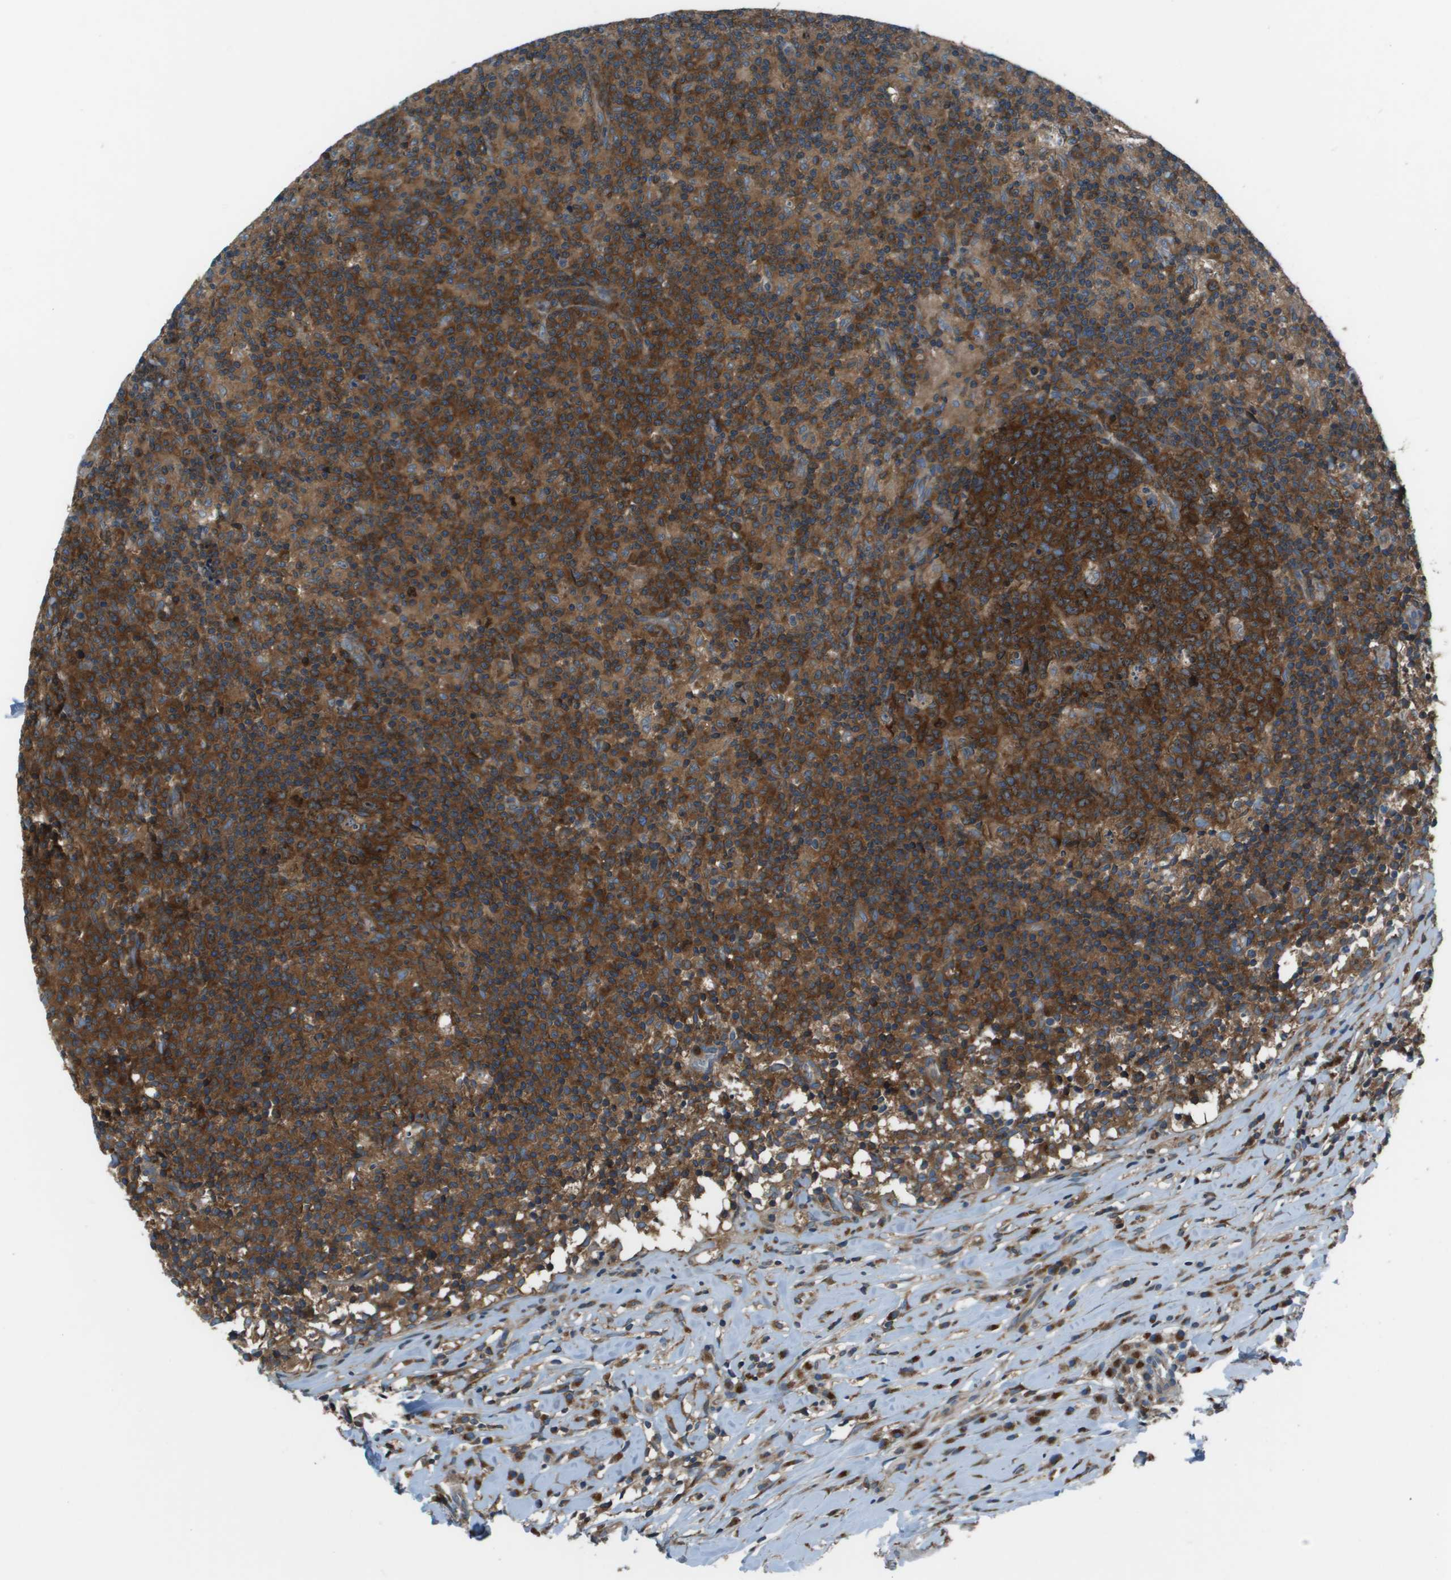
{"staining": {"intensity": "strong", "quantity": ">75%", "location": "cytoplasmic/membranous"}, "tissue": "lymph node", "cell_type": "Germinal center cells", "image_type": "normal", "snomed": [{"axis": "morphology", "description": "Normal tissue, NOS"}, {"axis": "morphology", "description": "Inflammation, NOS"}, {"axis": "topography", "description": "Lymph node"}], "caption": "Brown immunohistochemical staining in normal lymph node shows strong cytoplasmic/membranous staining in approximately >75% of germinal center cells.", "gene": "ARFGAP2", "patient": {"sex": "male", "age": 55}}